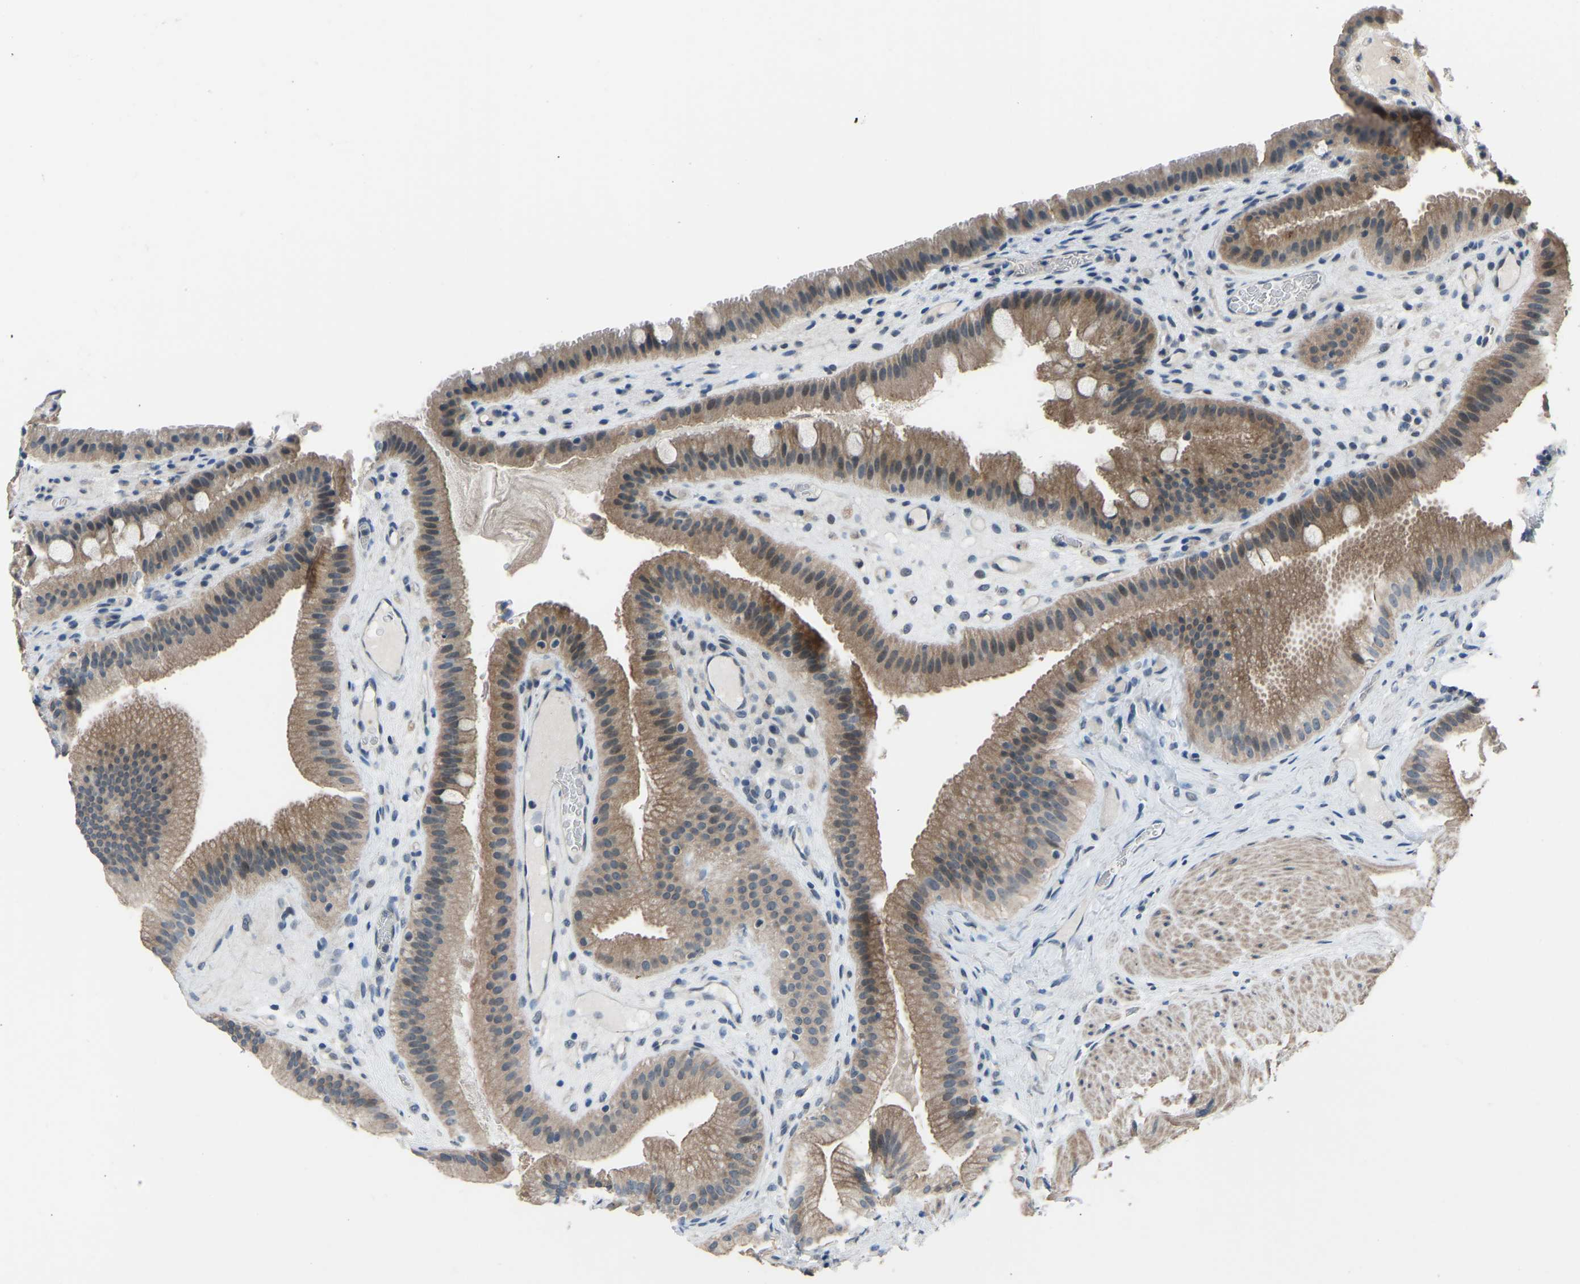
{"staining": {"intensity": "moderate", "quantity": ">75%", "location": "cytoplasmic/membranous"}, "tissue": "gallbladder", "cell_type": "Glandular cells", "image_type": "normal", "snomed": [{"axis": "morphology", "description": "Normal tissue, NOS"}, {"axis": "topography", "description": "Gallbladder"}], "caption": "Glandular cells display medium levels of moderate cytoplasmic/membranous staining in about >75% of cells in normal human gallbladder.", "gene": "CDK2AP1", "patient": {"sex": "male", "age": 49}}